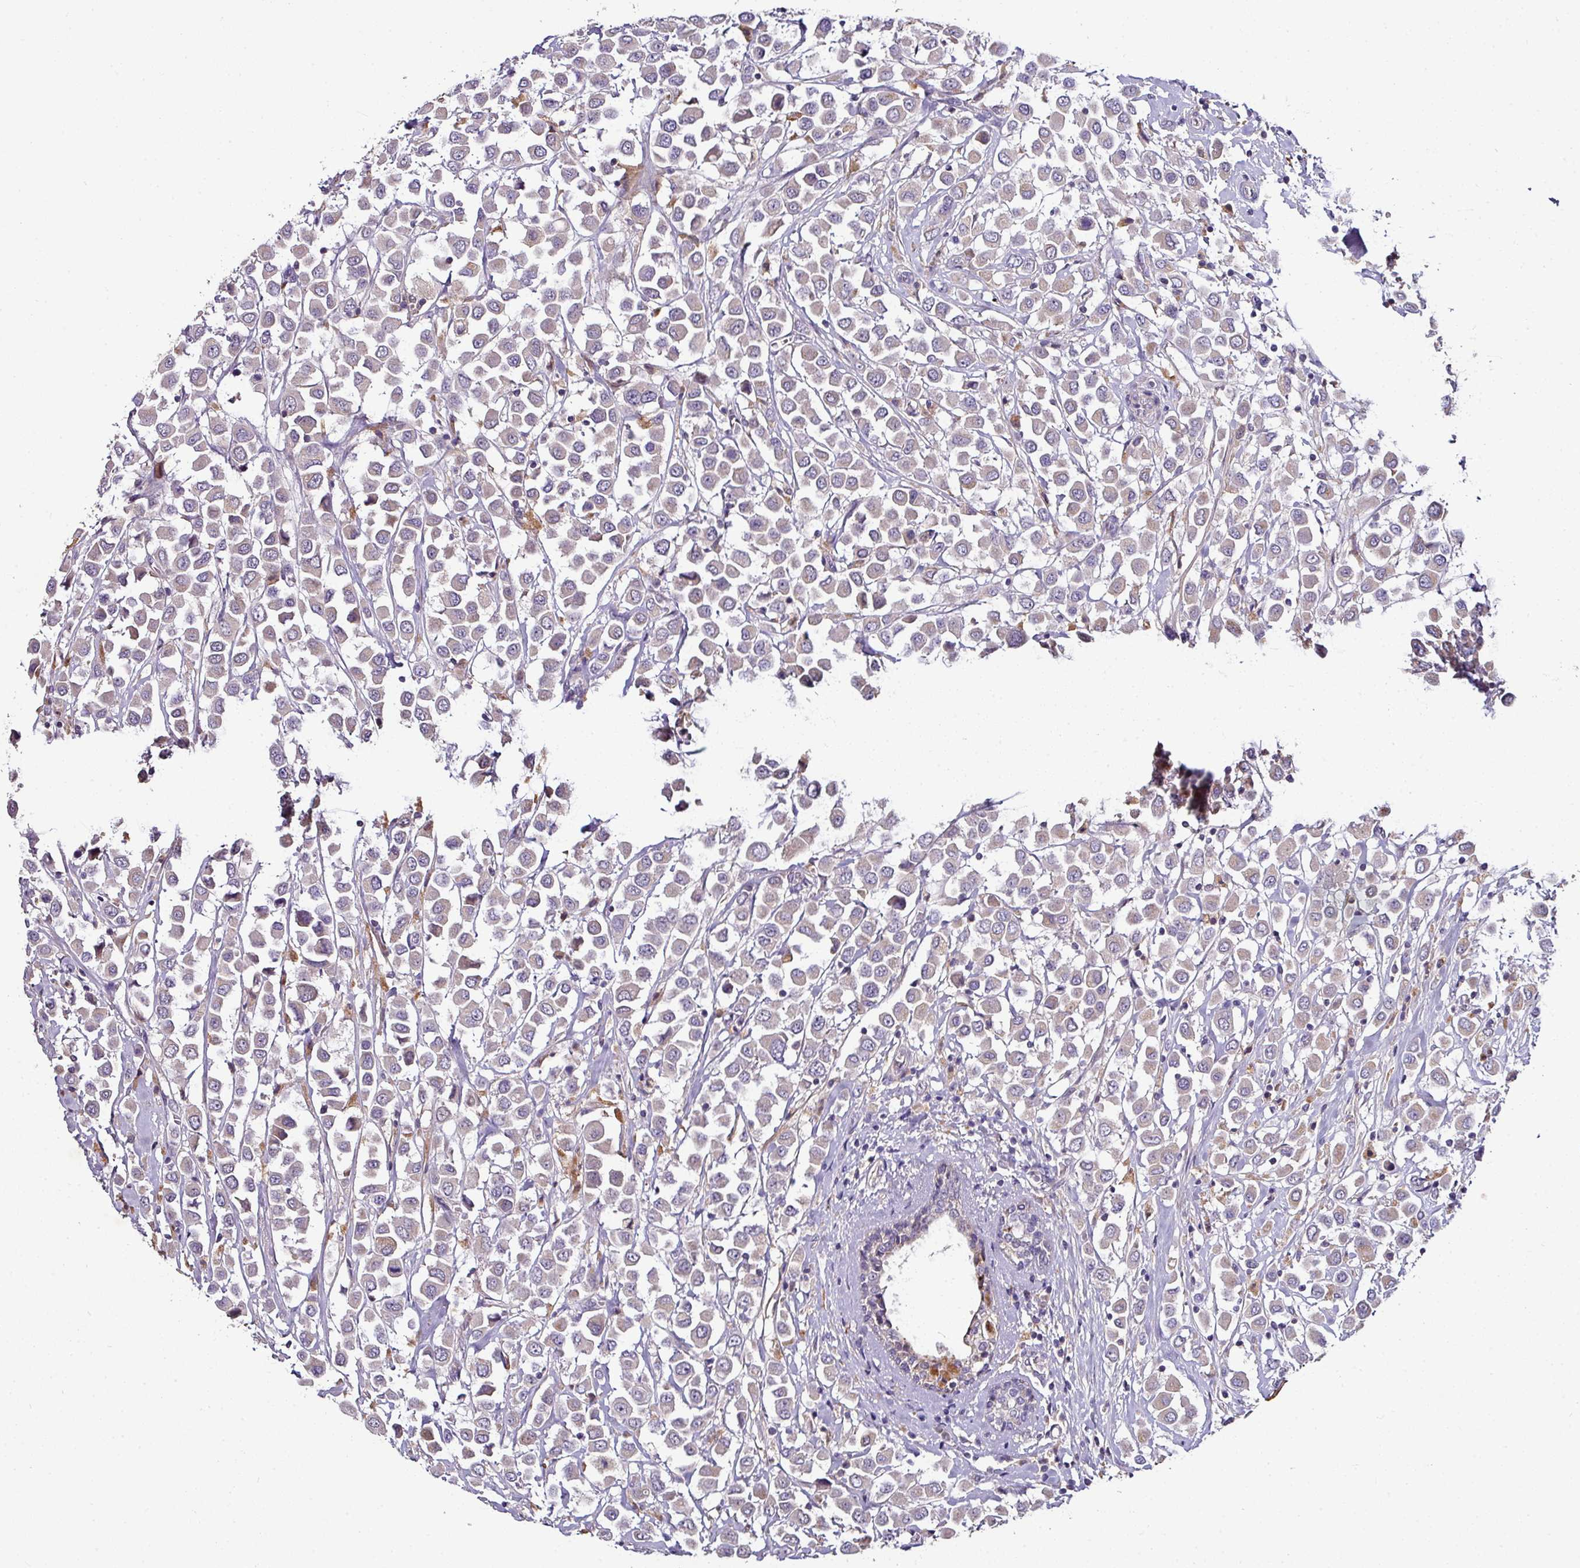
{"staining": {"intensity": "weak", "quantity": "<25%", "location": "cytoplasmic/membranous"}, "tissue": "breast cancer", "cell_type": "Tumor cells", "image_type": "cancer", "snomed": [{"axis": "morphology", "description": "Duct carcinoma"}, {"axis": "topography", "description": "Breast"}], "caption": "Immunohistochemistry of human infiltrating ductal carcinoma (breast) exhibits no positivity in tumor cells.", "gene": "AEBP2", "patient": {"sex": "female", "age": 61}}